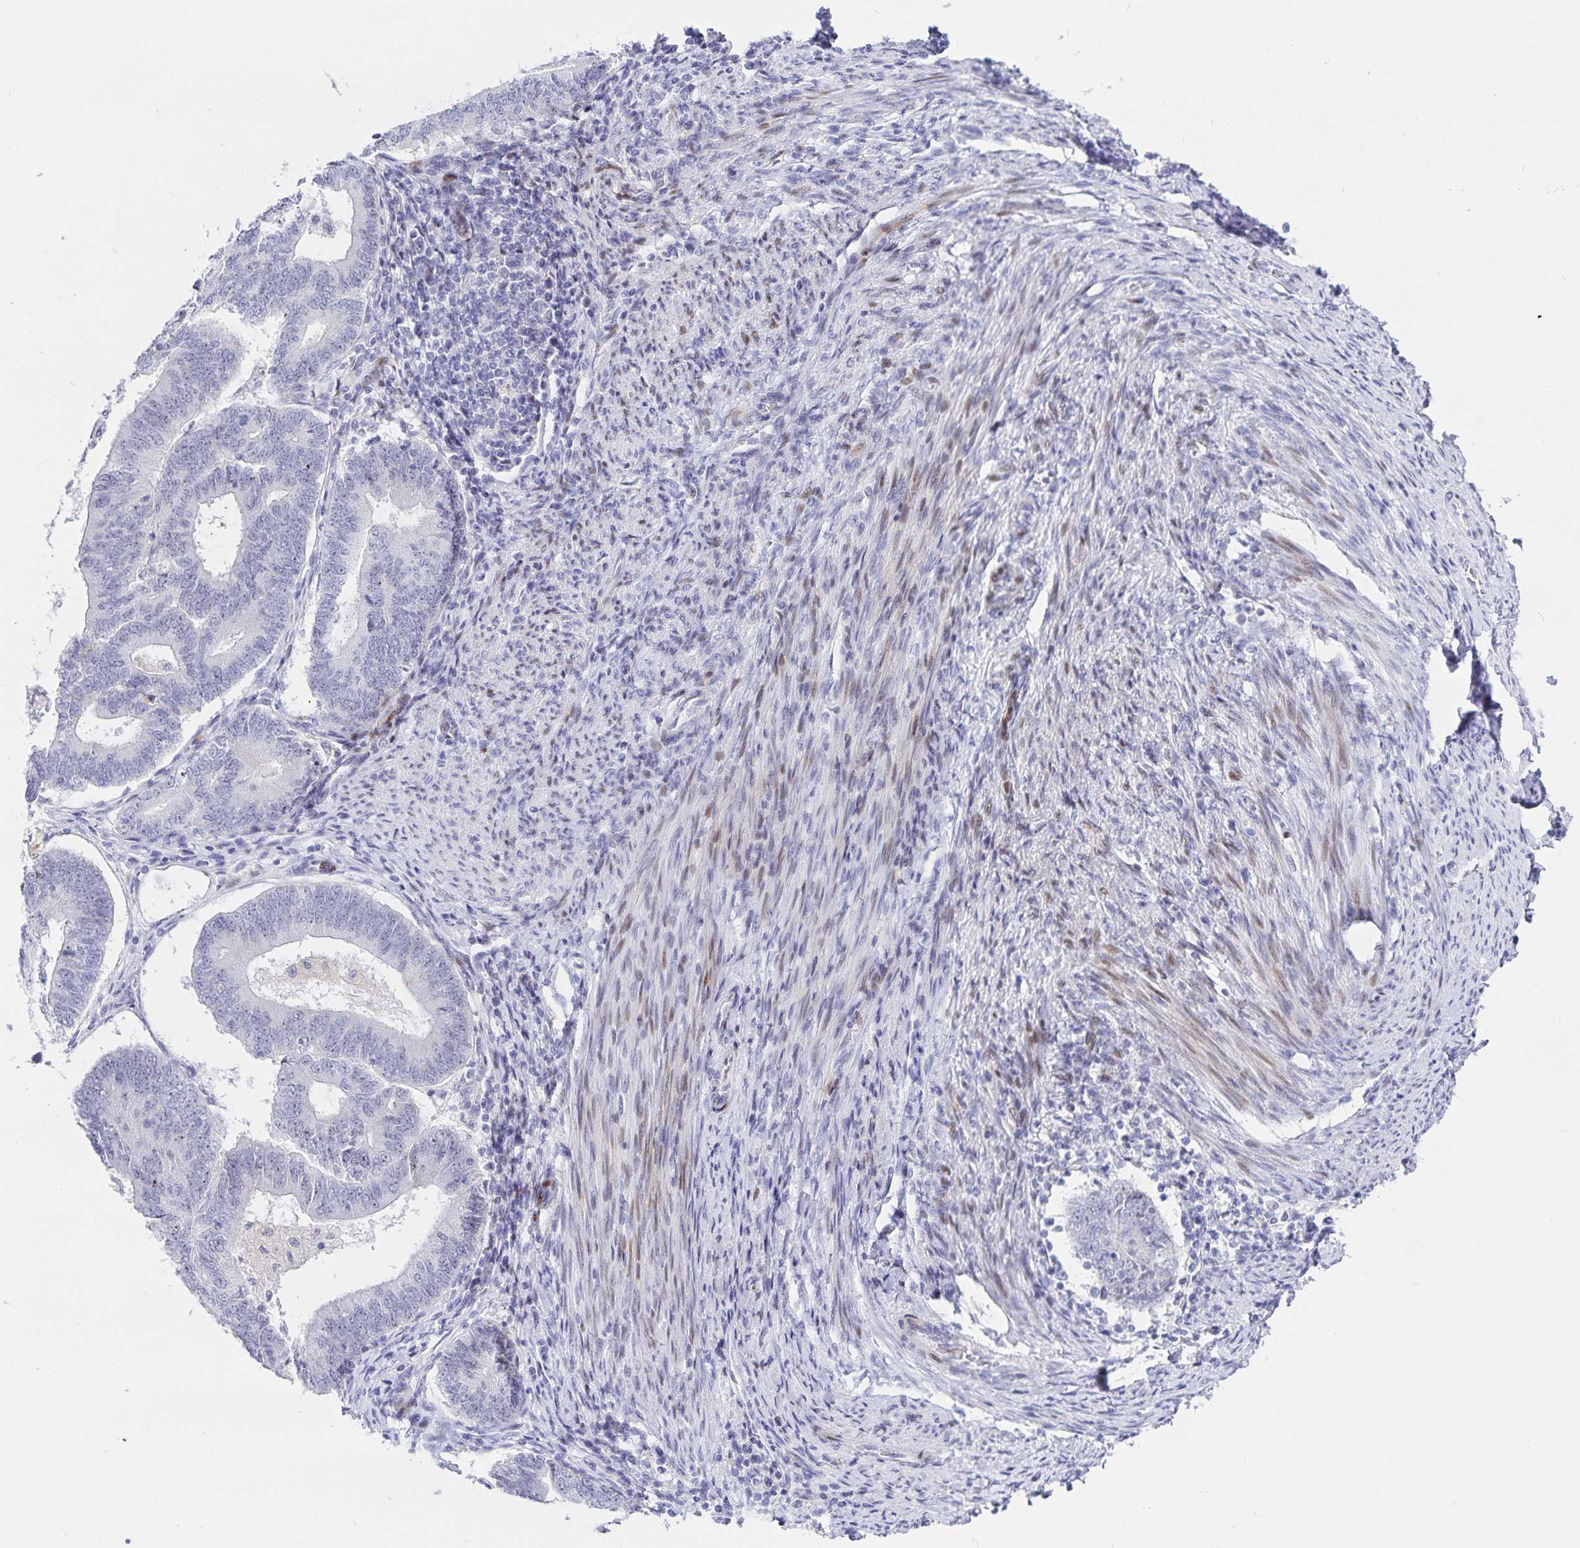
{"staining": {"intensity": "negative", "quantity": "none", "location": "none"}, "tissue": "endometrial cancer", "cell_type": "Tumor cells", "image_type": "cancer", "snomed": [{"axis": "morphology", "description": "Adenocarcinoma, NOS"}, {"axis": "topography", "description": "Endometrium"}], "caption": "This is an IHC histopathology image of human endometrial cancer. There is no expression in tumor cells.", "gene": "KBTBD13", "patient": {"sex": "female", "age": 70}}